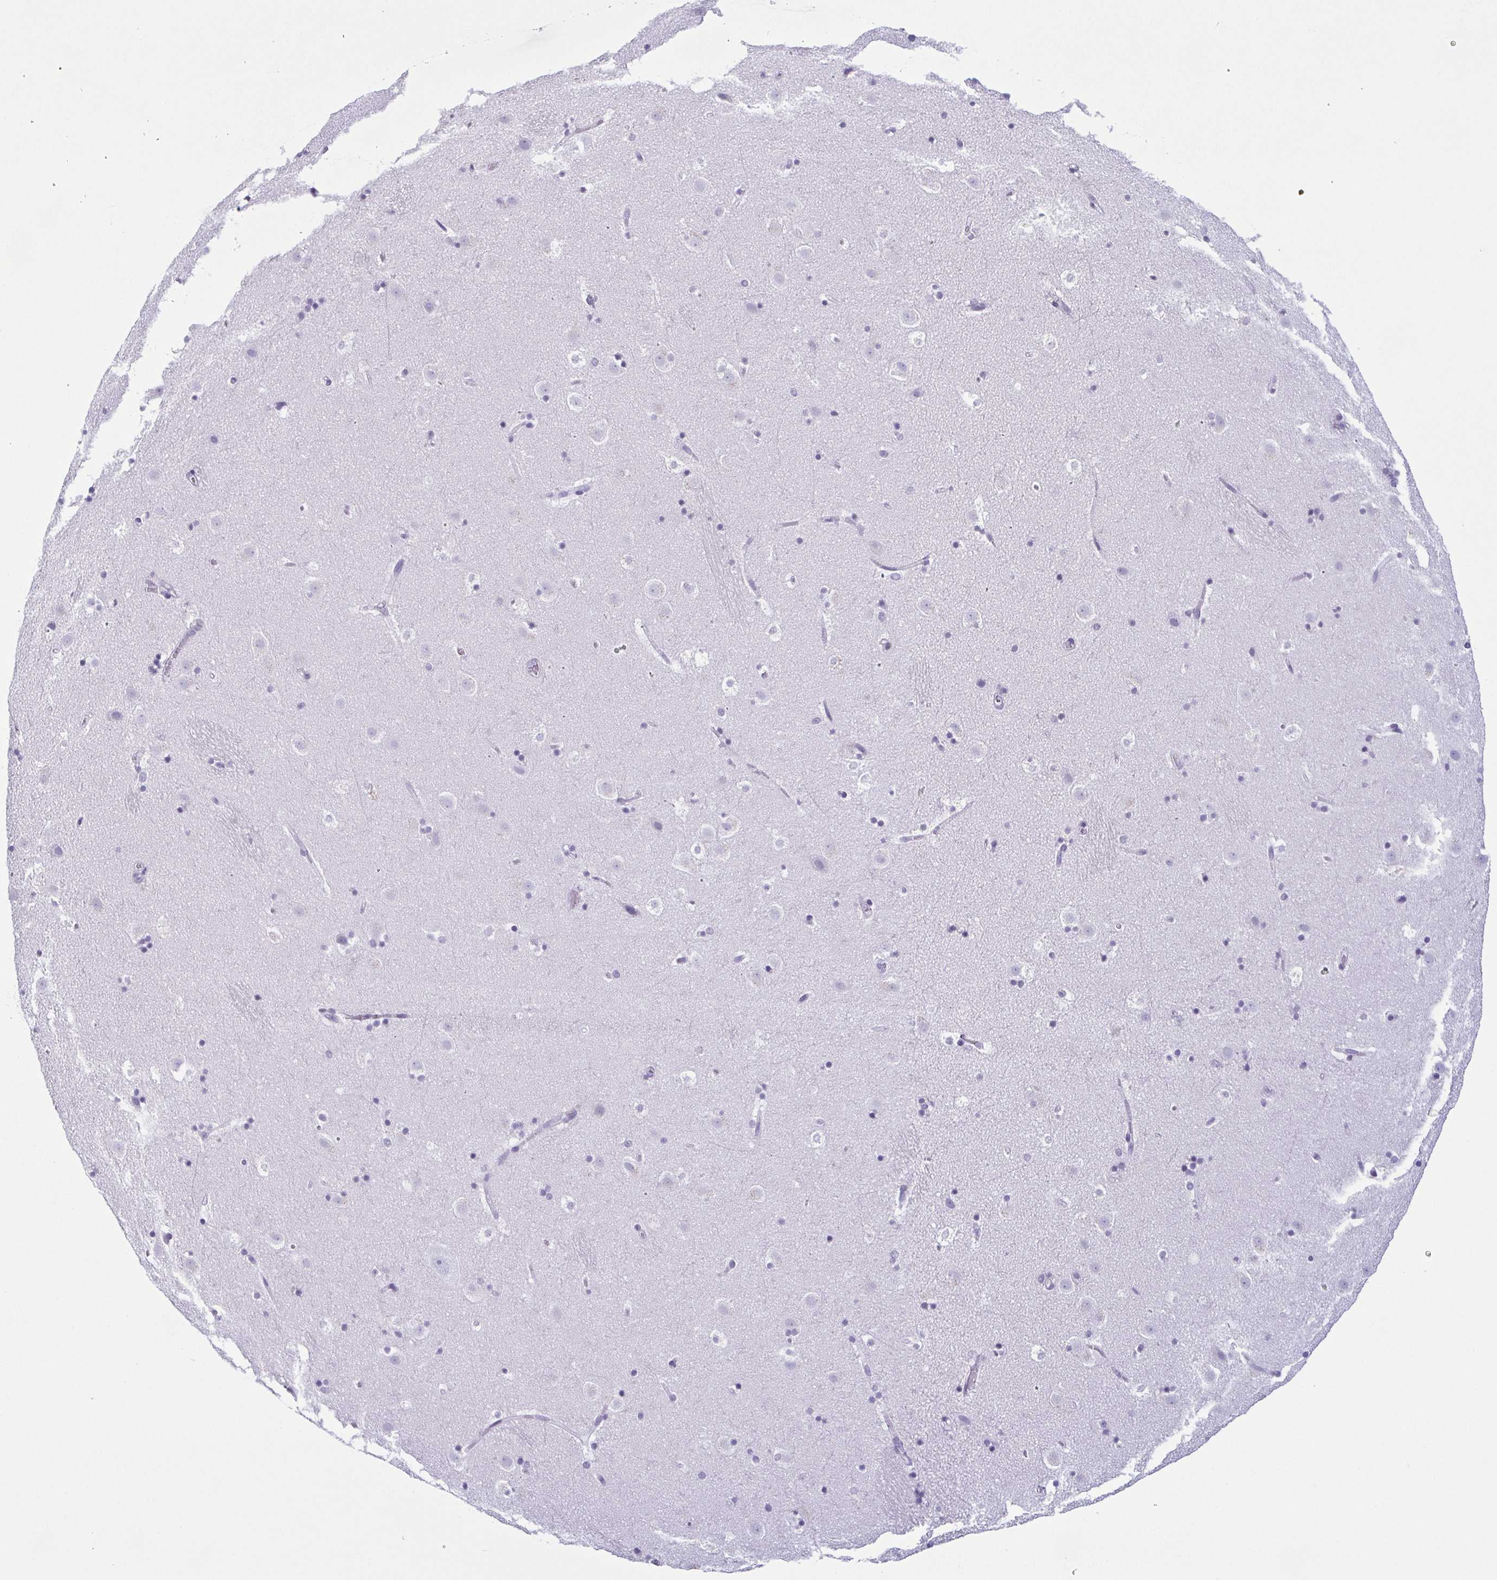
{"staining": {"intensity": "negative", "quantity": "none", "location": "none"}, "tissue": "caudate", "cell_type": "Glial cells", "image_type": "normal", "snomed": [{"axis": "morphology", "description": "Normal tissue, NOS"}, {"axis": "topography", "description": "Lateral ventricle wall"}], "caption": "IHC photomicrograph of normal caudate: human caudate stained with DAB shows no significant protein staining in glial cells.", "gene": "KRT78", "patient": {"sex": "male", "age": 37}}